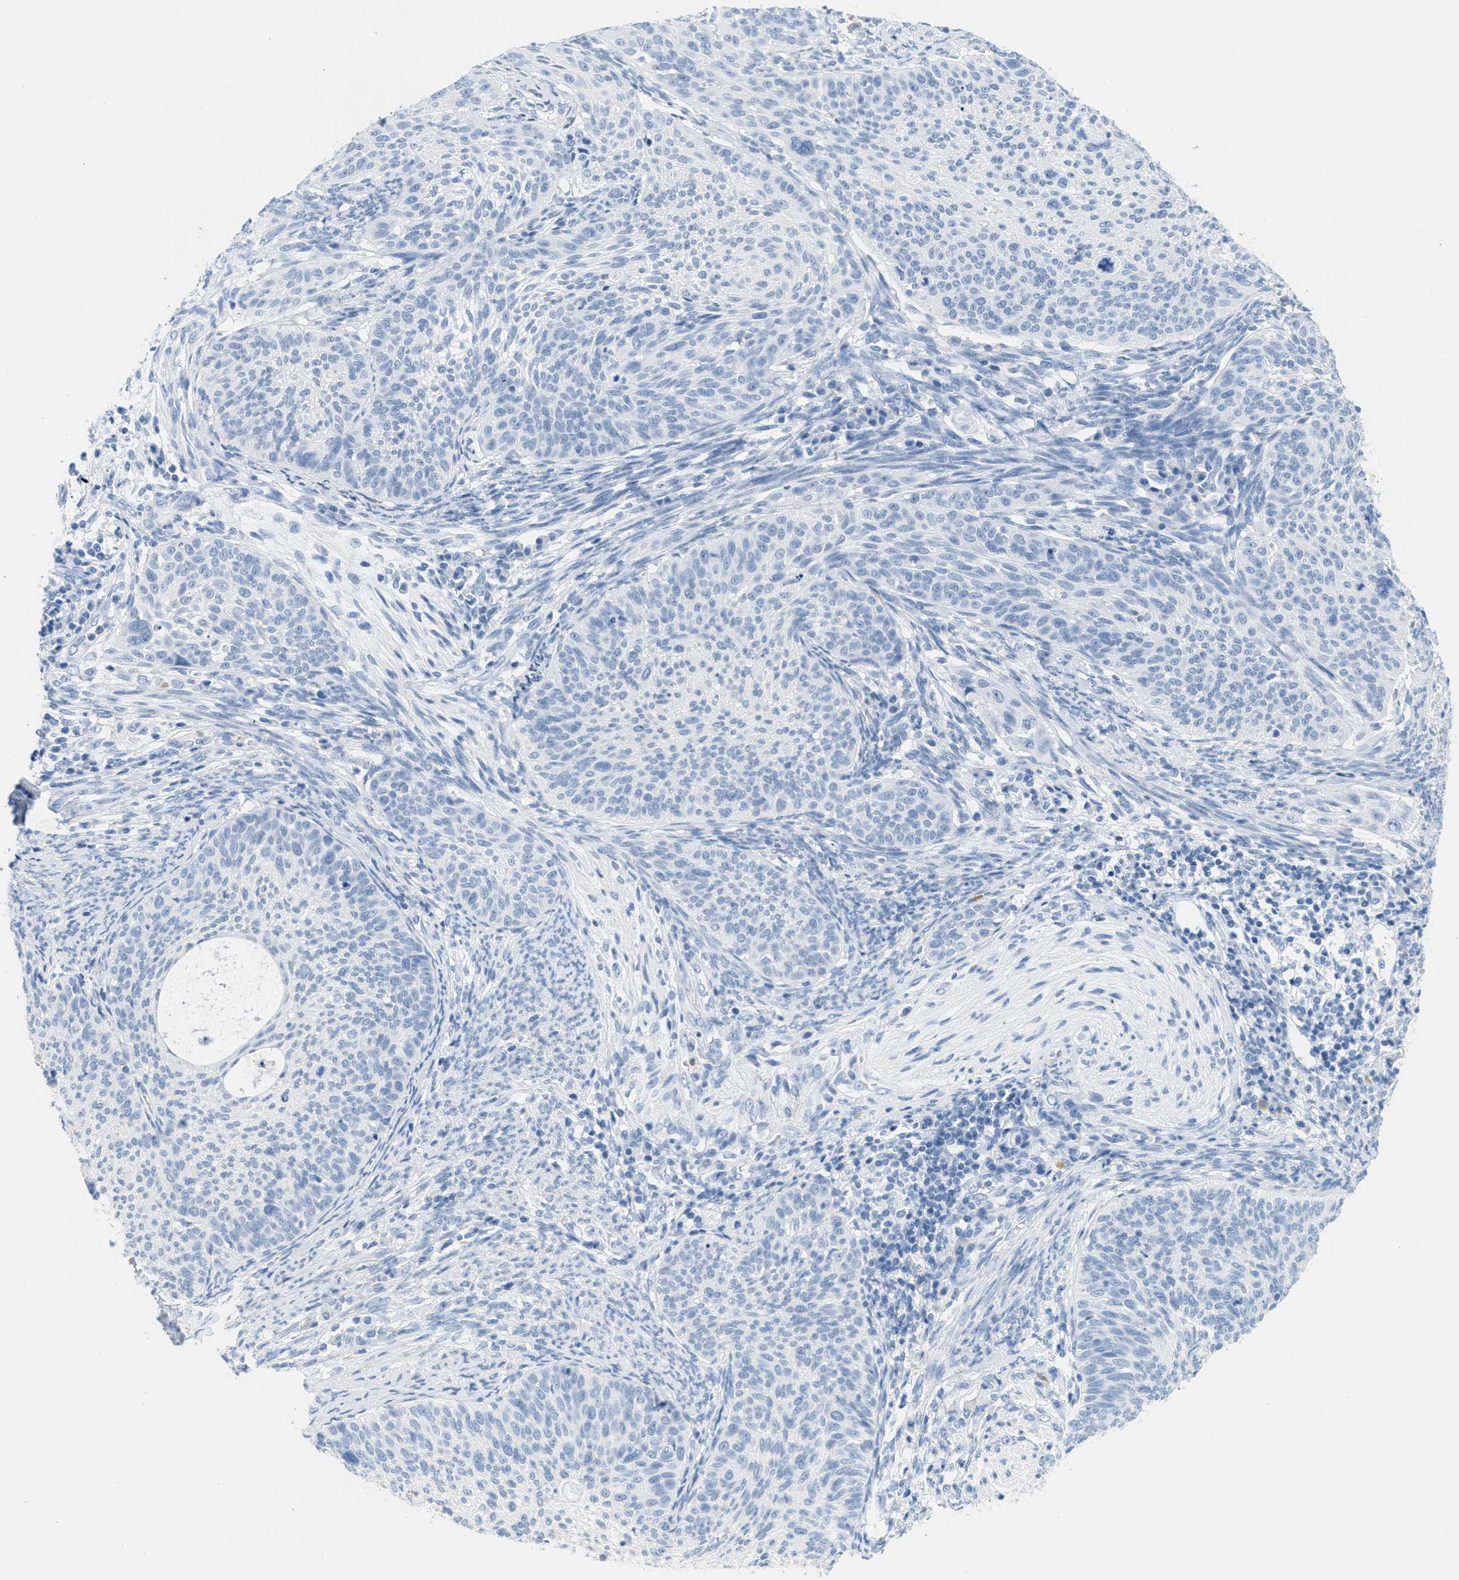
{"staining": {"intensity": "negative", "quantity": "none", "location": "none"}, "tissue": "cervical cancer", "cell_type": "Tumor cells", "image_type": "cancer", "snomed": [{"axis": "morphology", "description": "Squamous cell carcinoma, NOS"}, {"axis": "topography", "description": "Cervix"}], "caption": "This is a image of immunohistochemistry staining of cervical cancer, which shows no positivity in tumor cells. (DAB immunohistochemistry (IHC), high magnification).", "gene": "GPM6A", "patient": {"sex": "female", "age": 70}}